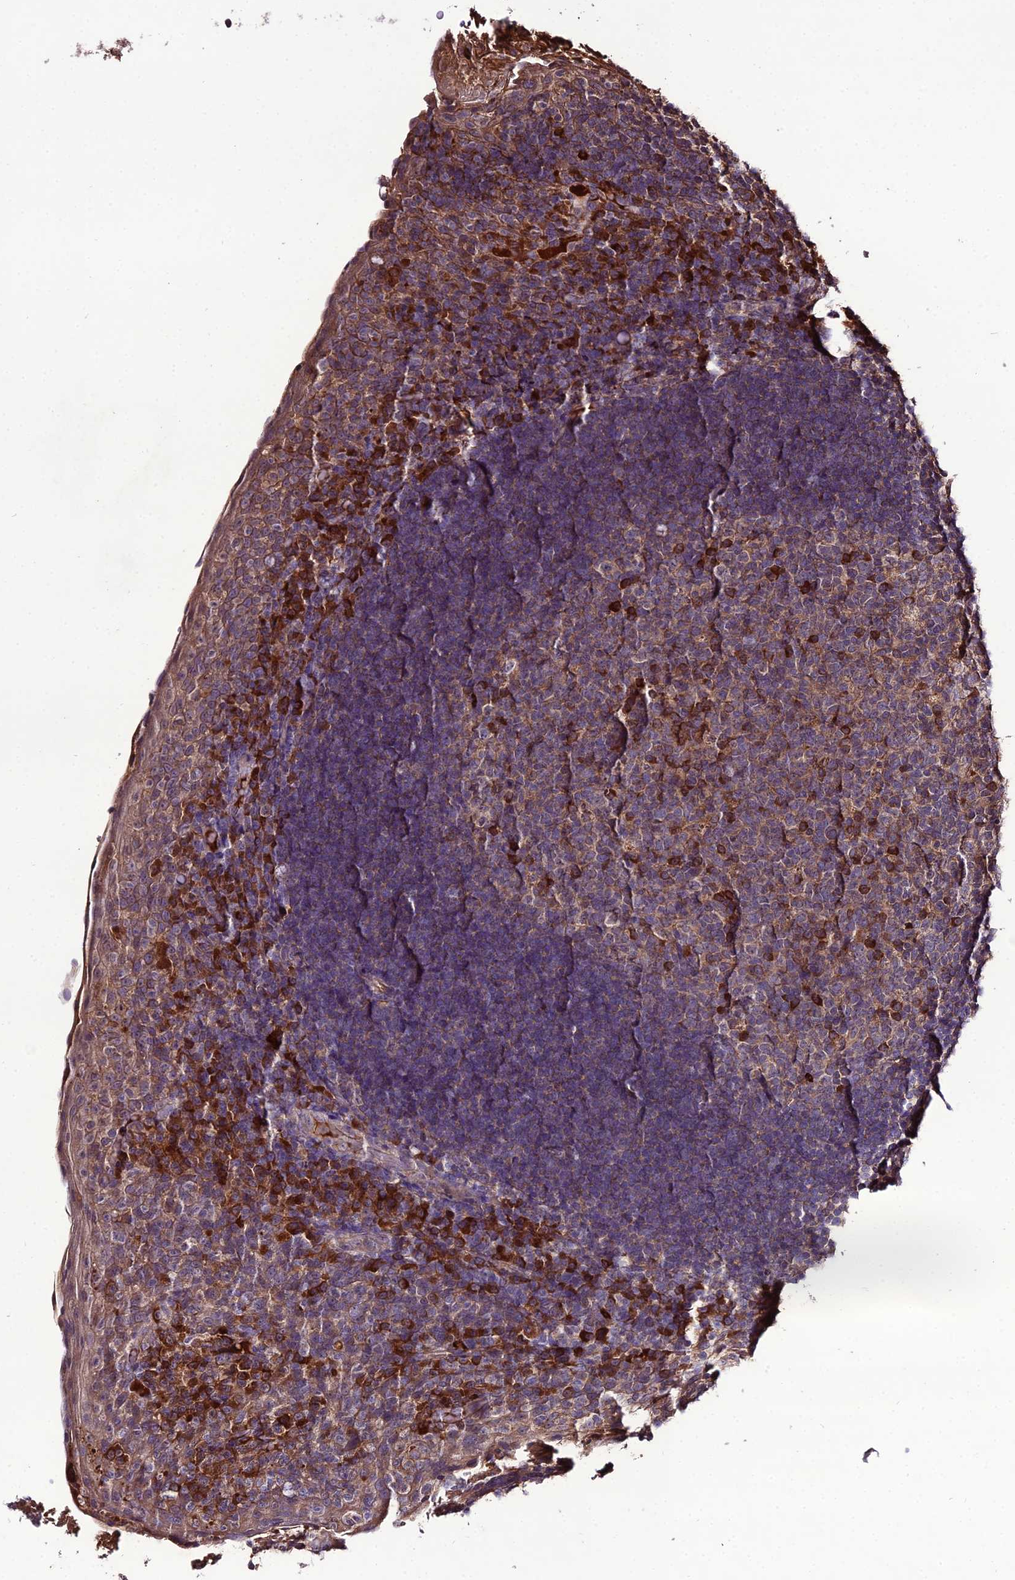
{"staining": {"intensity": "weak", "quantity": "25%-75%", "location": "cytoplasmic/membranous"}, "tissue": "tonsil", "cell_type": "Germinal center cells", "image_type": "normal", "snomed": [{"axis": "morphology", "description": "Normal tissue, NOS"}, {"axis": "topography", "description": "Tonsil"}], "caption": "Weak cytoplasmic/membranous protein staining is present in about 25%-75% of germinal center cells in tonsil. Ihc stains the protein in brown and the nuclei are stained blue.", "gene": "KCTD16", "patient": {"sex": "male", "age": 17}}